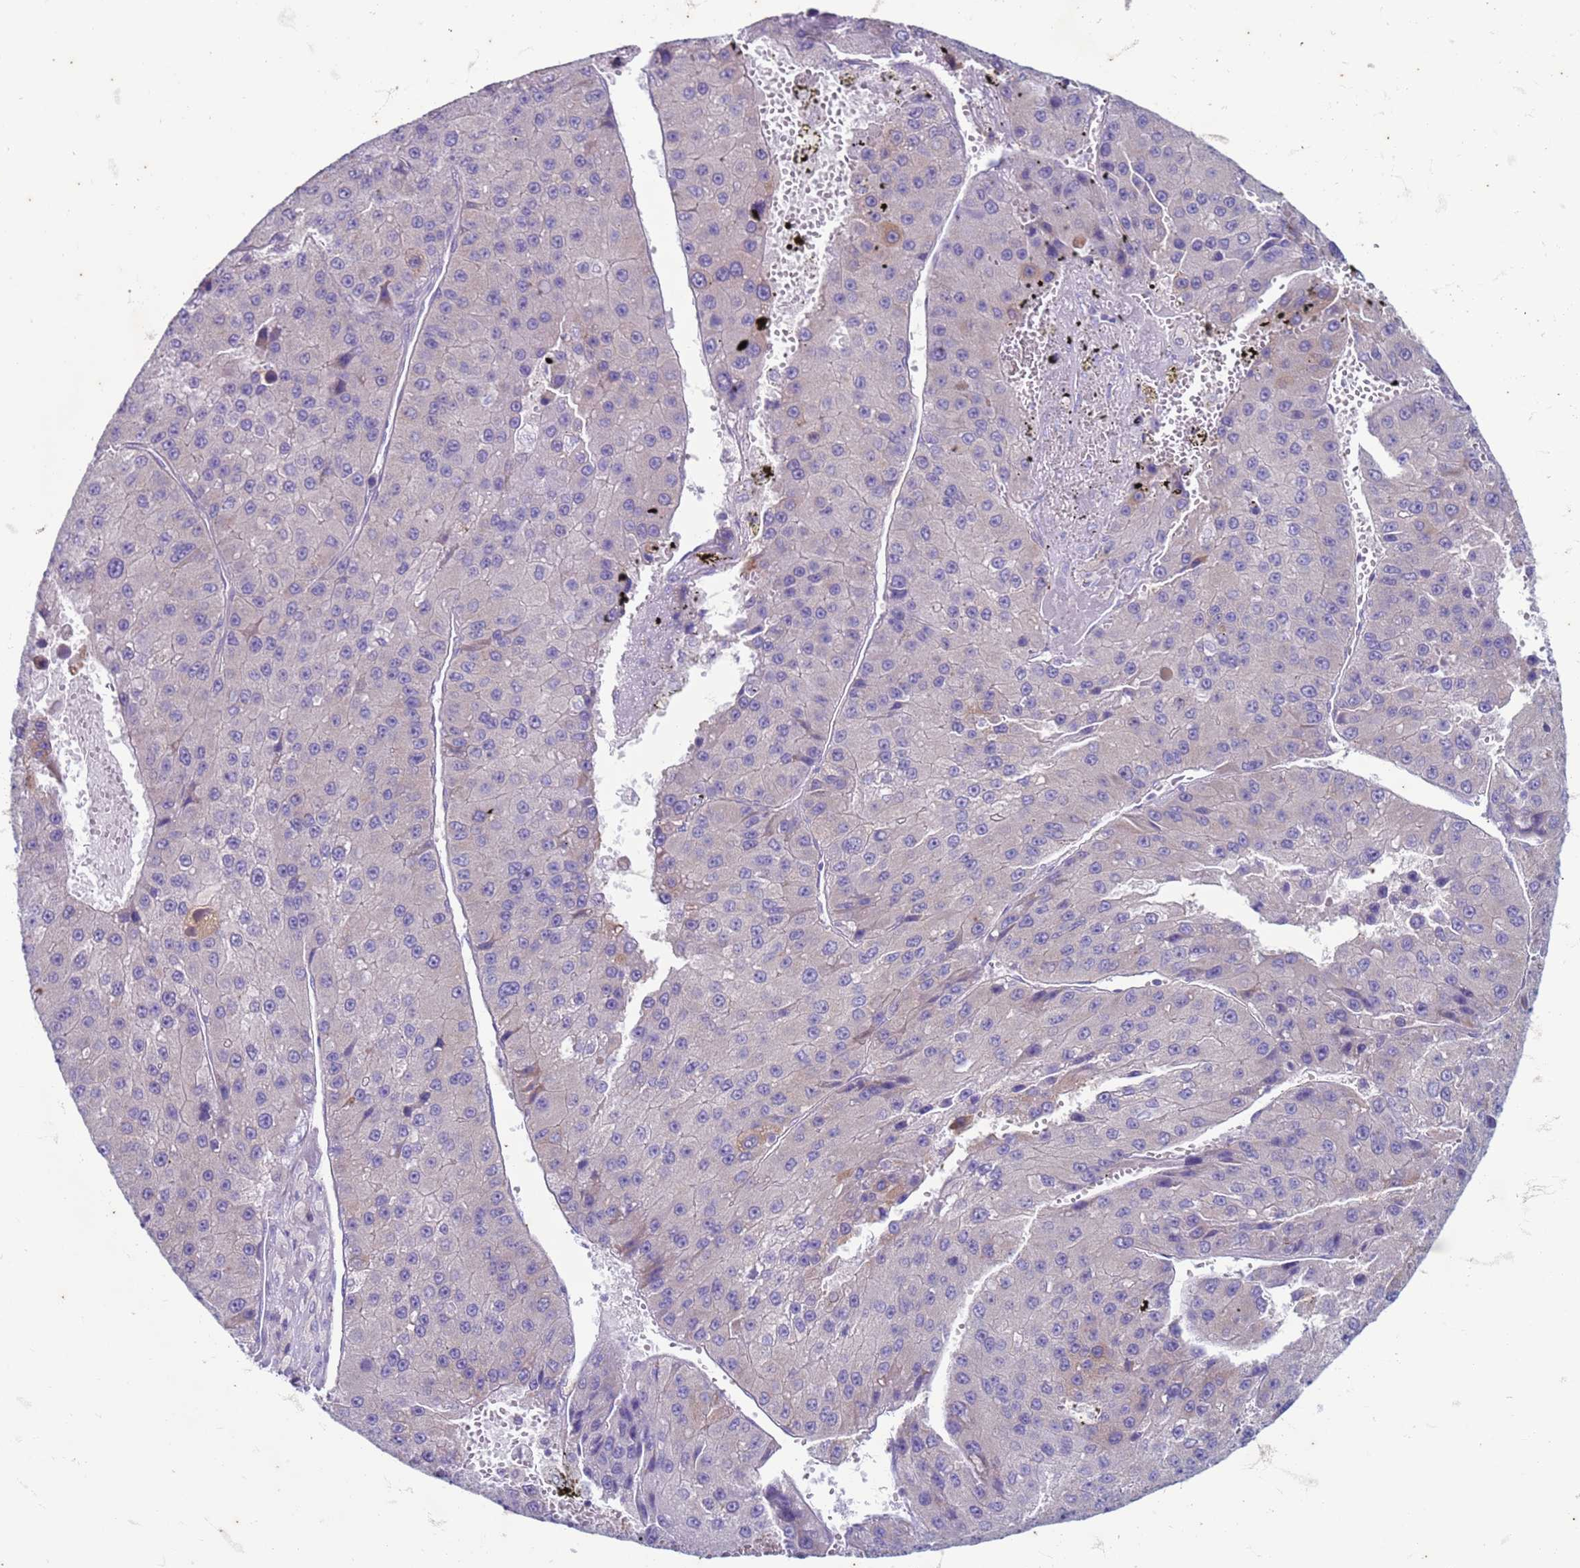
{"staining": {"intensity": "negative", "quantity": "none", "location": "none"}, "tissue": "liver cancer", "cell_type": "Tumor cells", "image_type": "cancer", "snomed": [{"axis": "morphology", "description": "Carcinoma, Hepatocellular, NOS"}, {"axis": "topography", "description": "Liver"}], "caption": "An immunohistochemistry (IHC) image of liver cancer is shown. There is no staining in tumor cells of liver cancer.", "gene": "SUCO", "patient": {"sex": "female", "age": 73}}